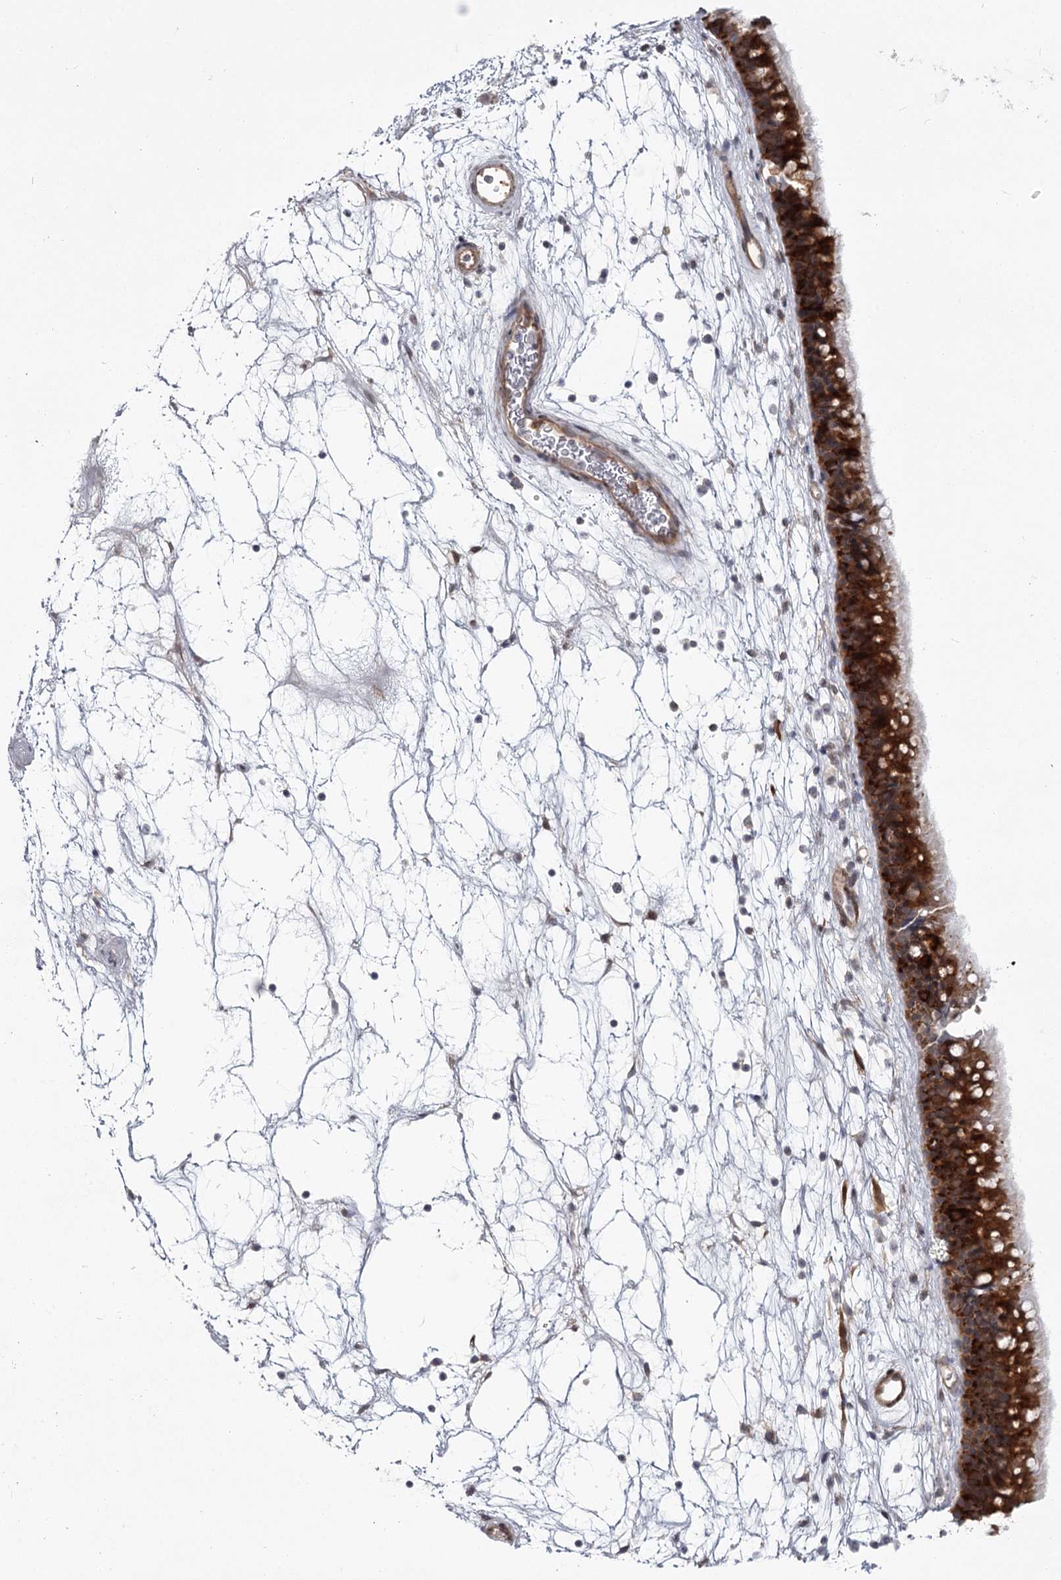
{"staining": {"intensity": "strong", "quantity": "25%-75%", "location": "cytoplasmic/membranous"}, "tissue": "nasopharynx", "cell_type": "Respiratory epithelial cells", "image_type": "normal", "snomed": [{"axis": "morphology", "description": "Normal tissue, NOS"}, {"axis": "topography", "description": "Nasopharynx"}], "caption": "Immunohistochemical staining of unremarkable nasopharynx demonstrates strong cytoplasmic/membranous protein positivity in about 25%-75% of respiratory epithelial cells. The staining was performed using DAB (3,3'-diaminobenzidine) to visualize the protein expression in brown, while the nuclei were stained in blue with hematoxylin (Magnification: 20x).", "gene": "CCNG2", "patient": {"sex": "male", "age": 64}}